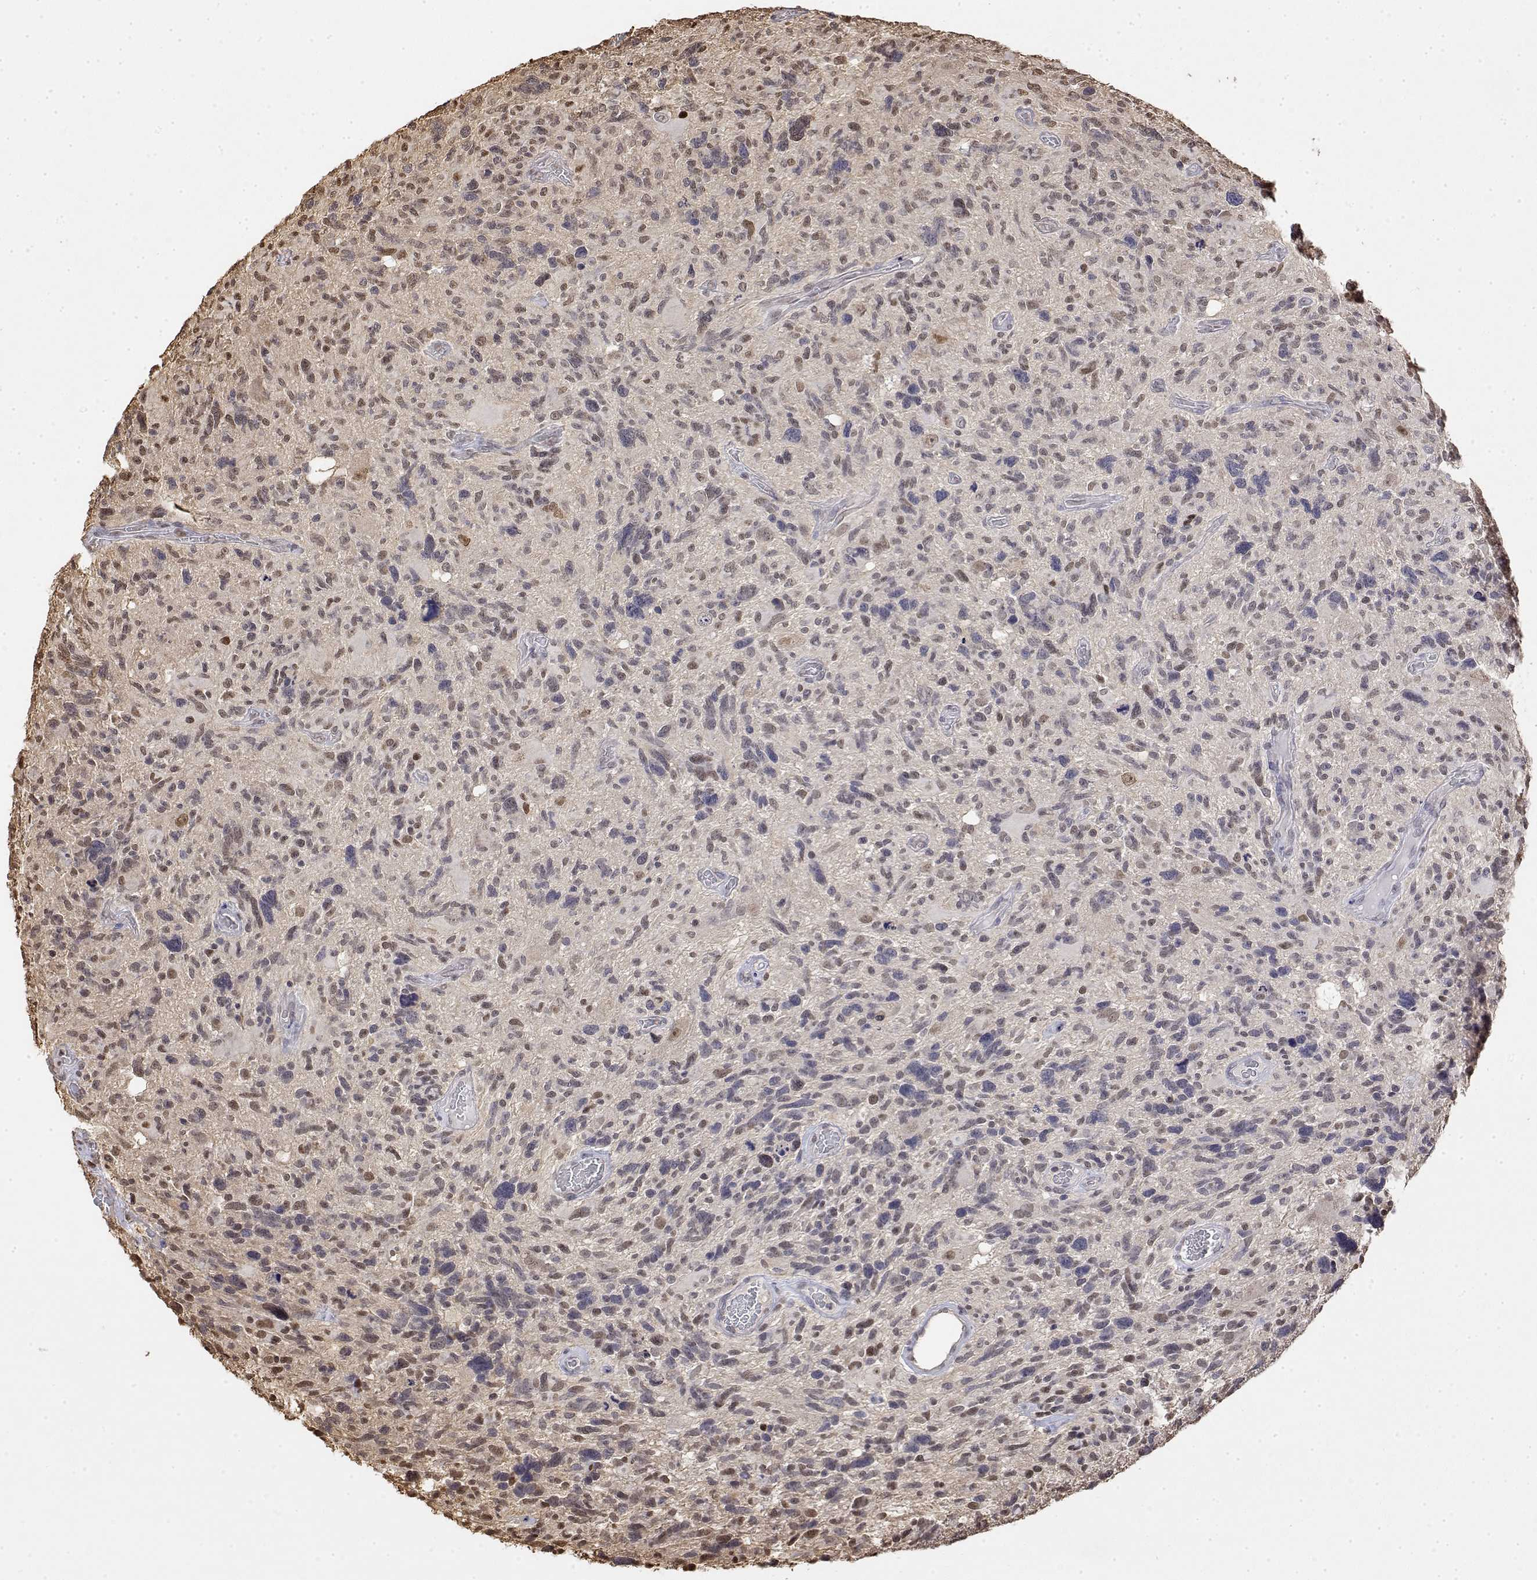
{"staining": {"intensity": "weak", "quantity": ">75%", "location": "nuclear"}, "tissue": "glioma", "cell_type": "Tumor cells", "image_type": "cancer", "snomed": [{"axis": "morphology", "description": "Glioma, malignant, High grade"}, {"axis": "topography", "description": "Brain"}], "caption": "Brown immunohistochemical staining in human malignant high-grade glioma demonstrates weak nuclear staining in approximately >75% of tumor cells.", "gene": "TPI1", "patient": {"sex": "male", "age": 49}}